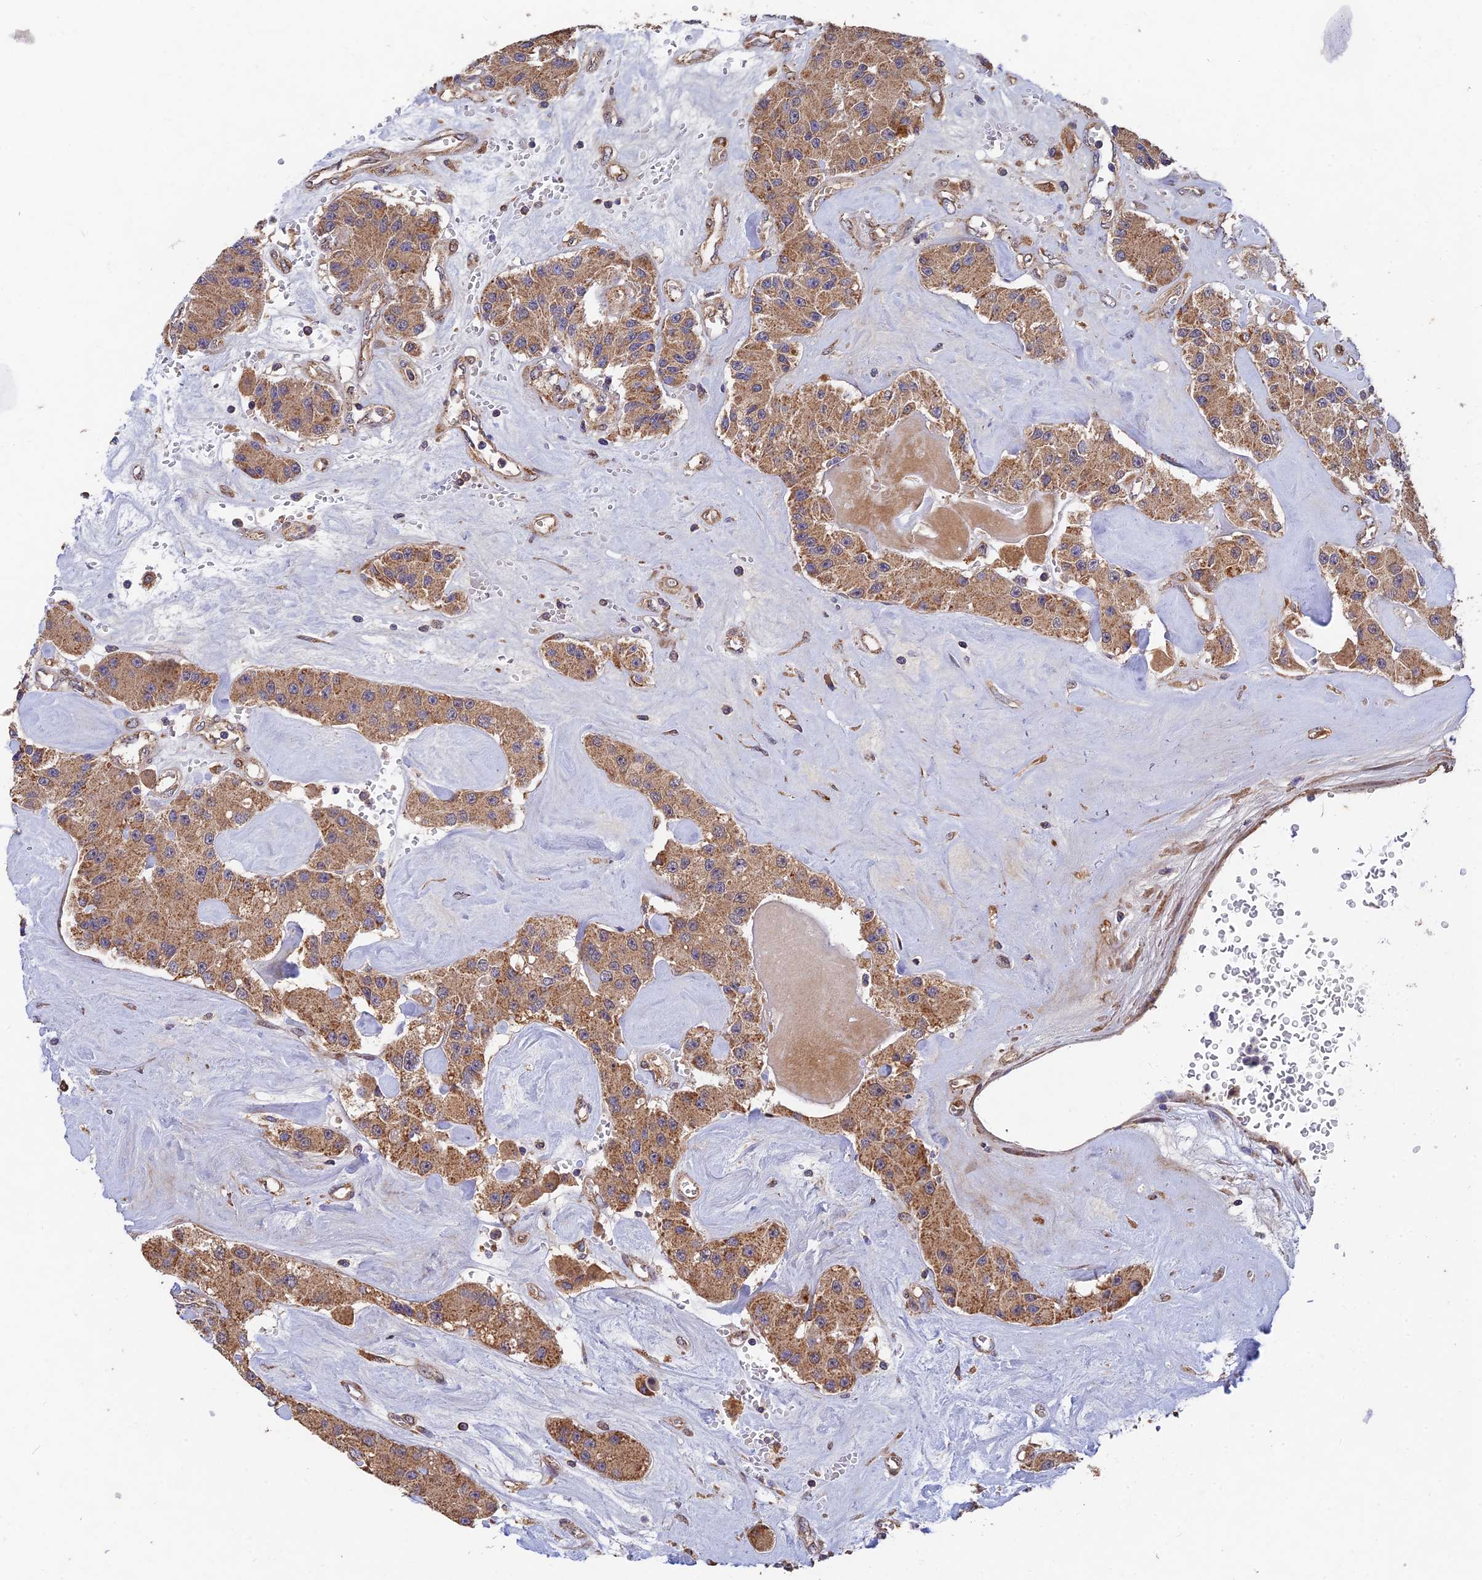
{"staining": {"intensity": "moderate", "quantity": ">75%", "location": "cytoplasmic/membranous"}, "tissue": "carcinoid", "cell_type": "Tumor cells", "image_type": "cancer", "snomed": [{"axis": "morphology", "description": "Carcinoid, malignant, NOS"}, {"axis": "topography", "description": "Pancreas"}], "caption": "Immunohistochemical staining of carcinoid (malignant) exhibits medium levels of moderate cytoplasmic/membranous staining in about >75% of tumor cells.", "gene": "SLC38A11", "patient": {"sex": "male", "age": 41}}